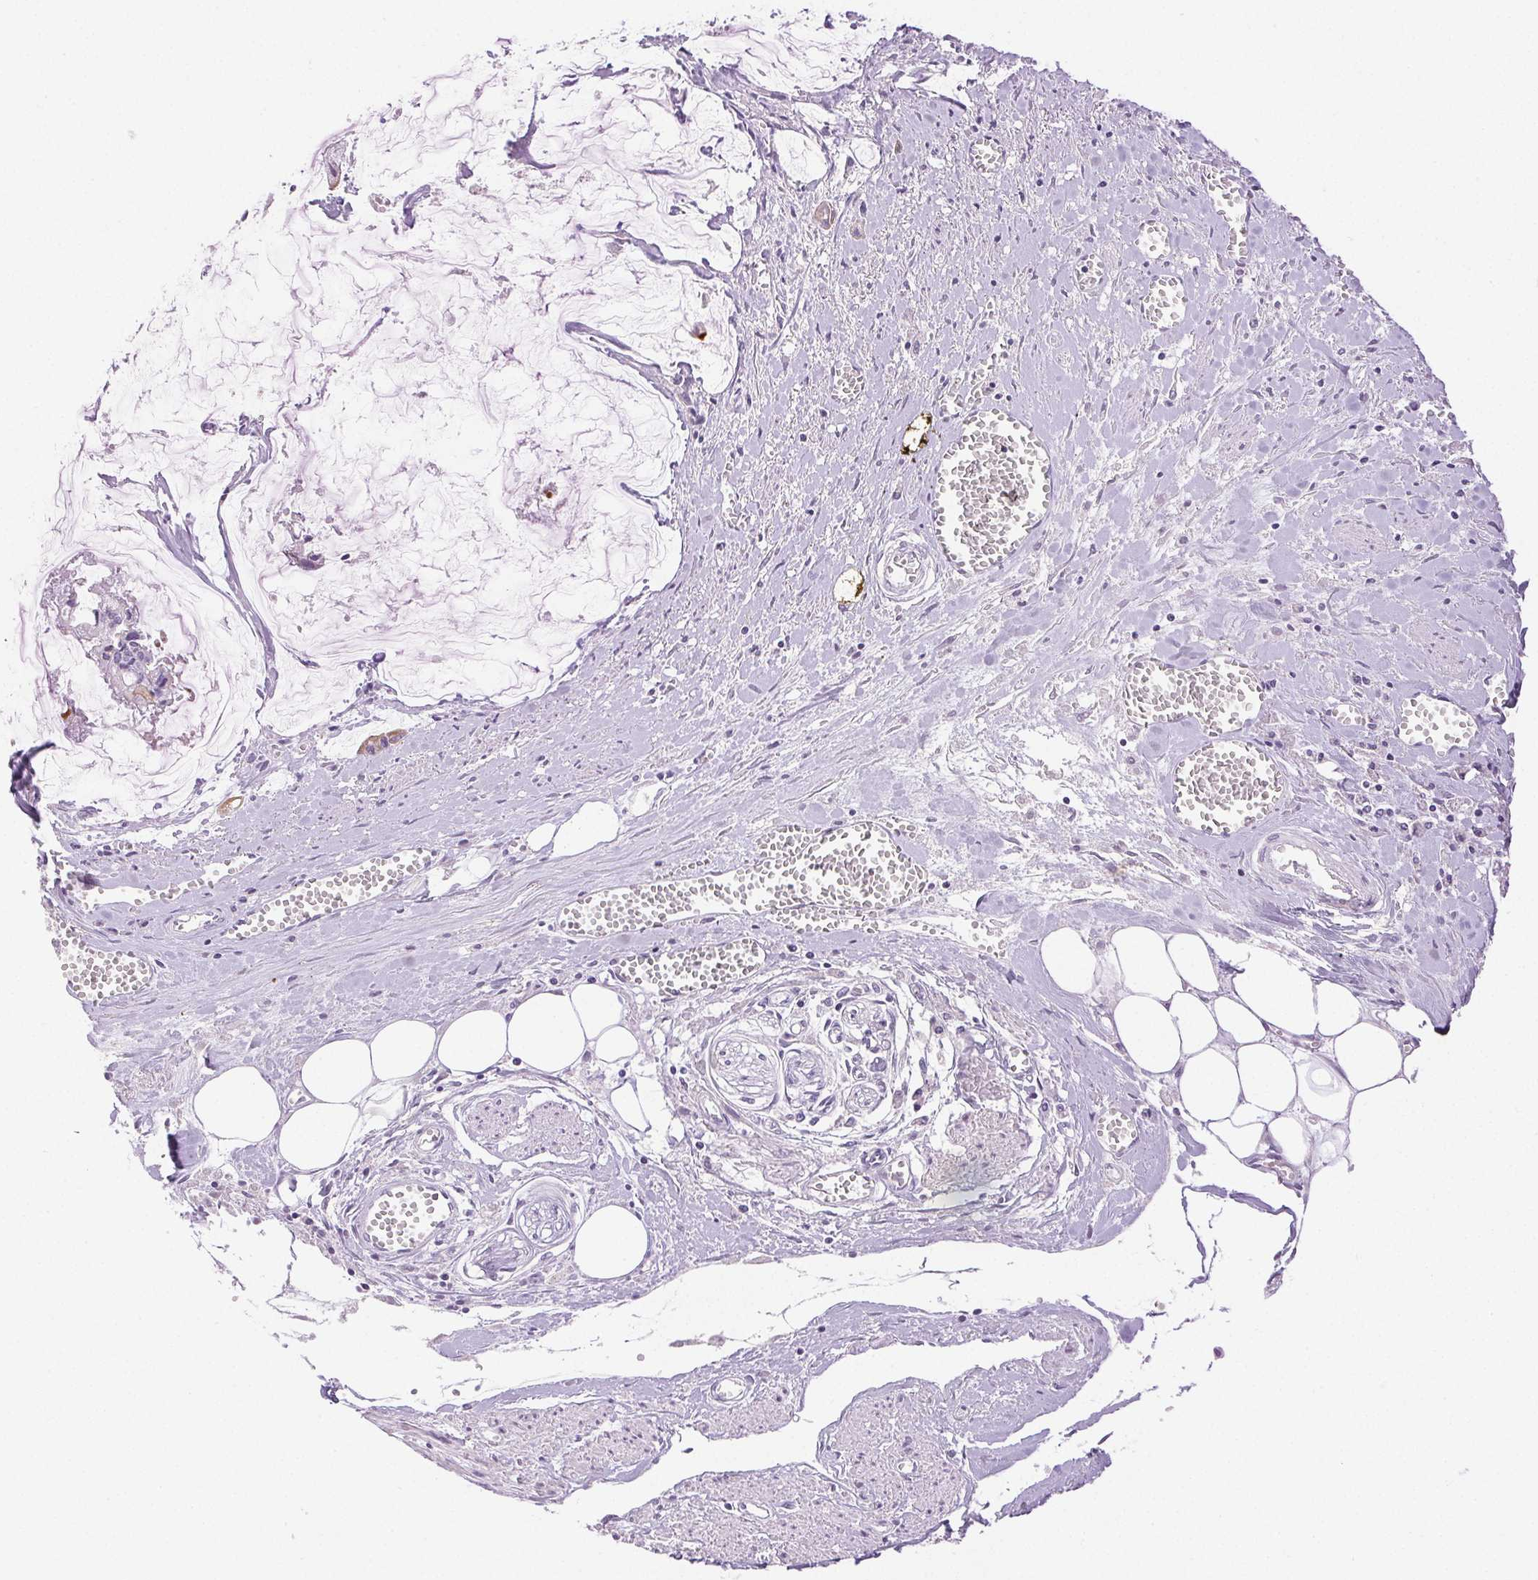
{"staining": {"intensity": "negative", "quantity": "none", "location": "none"}, "tissue": "ovarian cancer", "cell_type": "Tumor cells", "image_type": "cancer", "snomed": [{"axis": "morphology", "description": "Cystadenocarcinoma, mucinous, NOS"}, {"axis": "topography", "description": "Ovary"}], "caption": "Mucinous cystadenocarcinoma (ovarian) stained for a protein using immunohistochemistry (IHC) demonstrates no expression tumor cells.", "gene": "EMX2", "patient": {"sex": "female", "age": 90}}